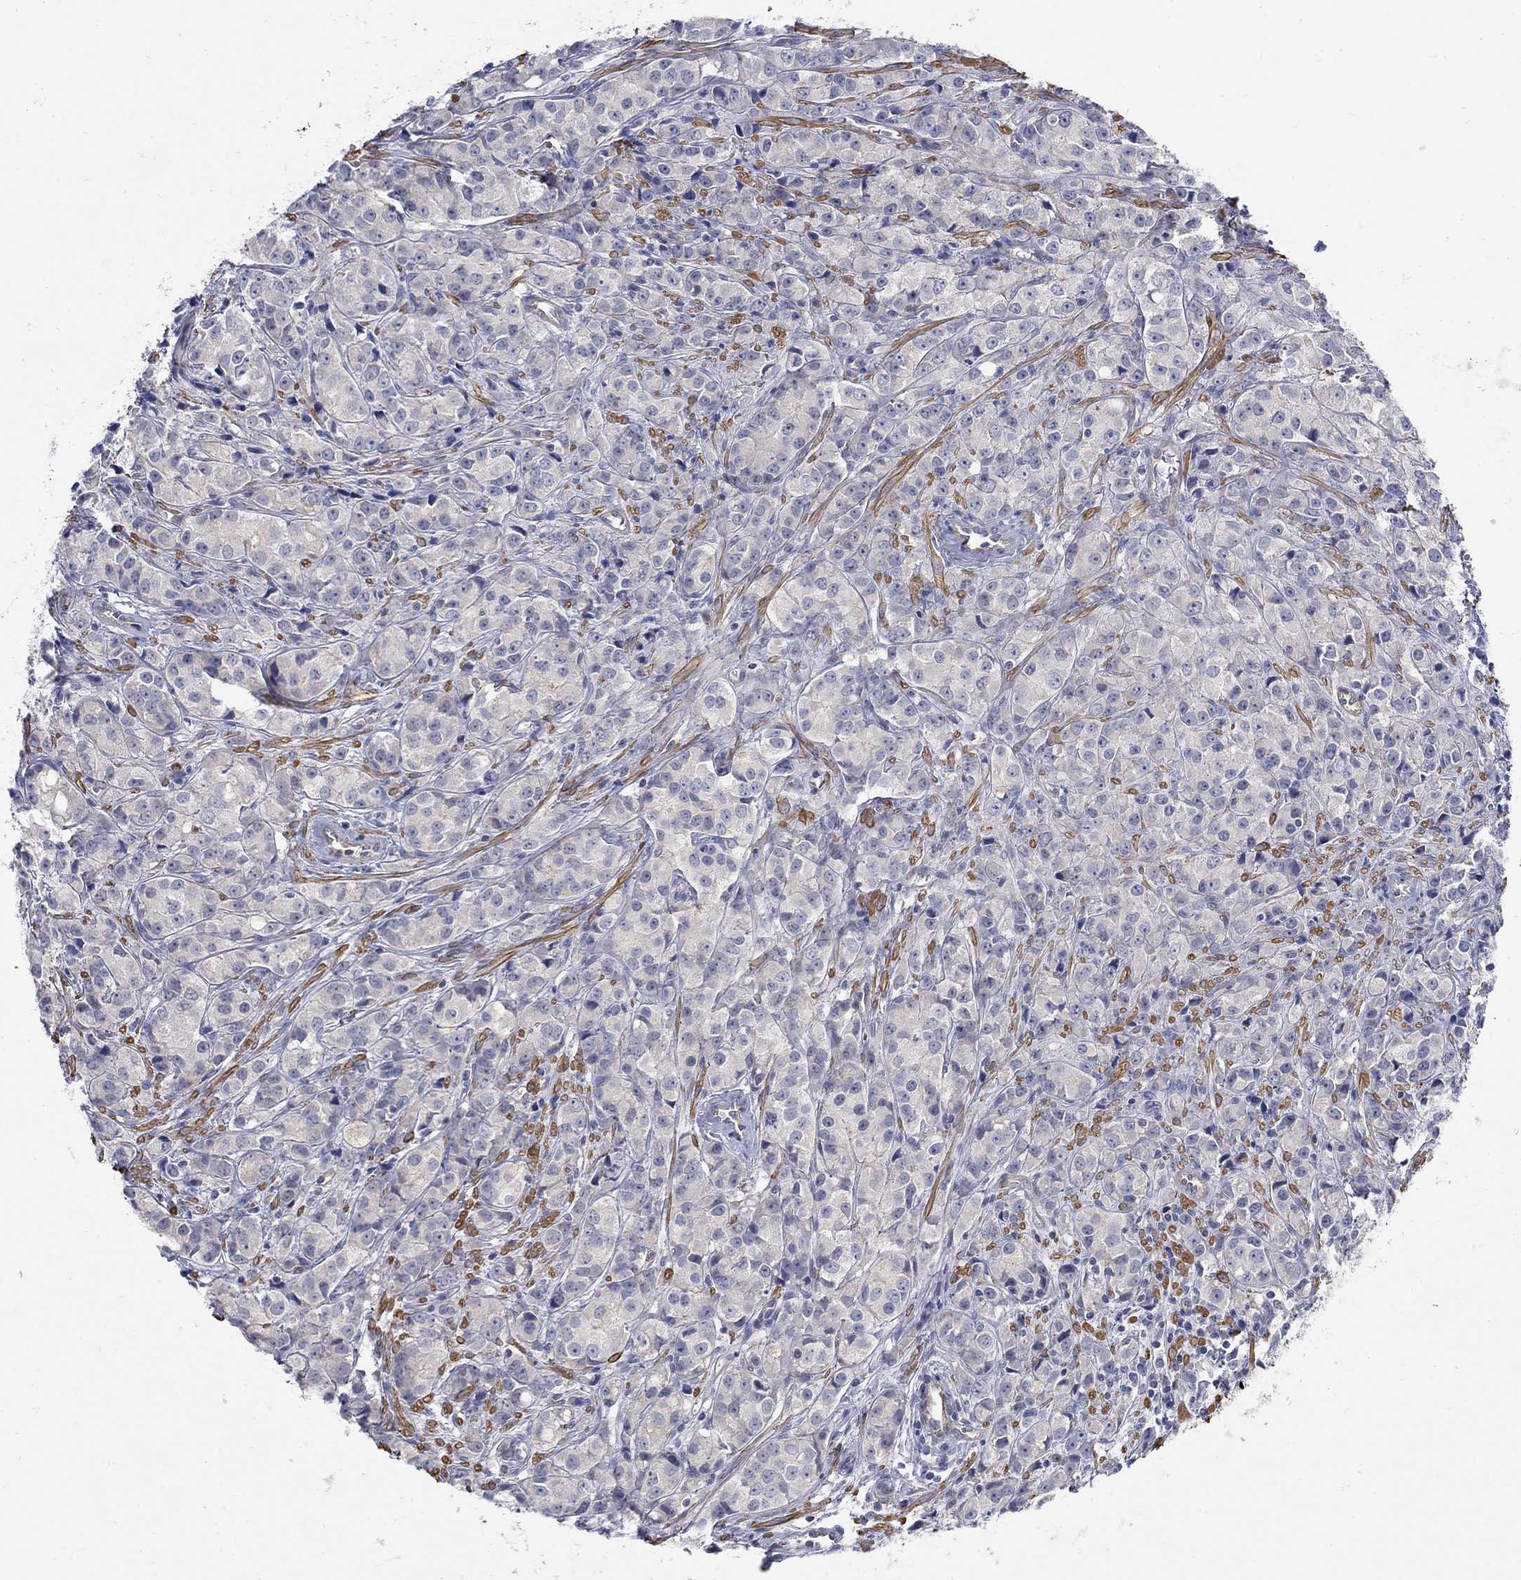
{"staining": {"intensity": "negative", "quantity": "none", "location": "none"}, "tissue": "prostate cancer", "cell_type": "Tumor cells", "image_type": "cancer", "snomed": [{"axis": "morphology", "description": "Adenocarcinoma, Medium grade"}, {"axis": "topography", "description": "Prostate"}], "caption": "This is an immunohistochemistry image of human prostate cancer. There is no staining in tumor cells.", "gene": "SCN7A", "patient": {"sex": "male", "age": 74}}